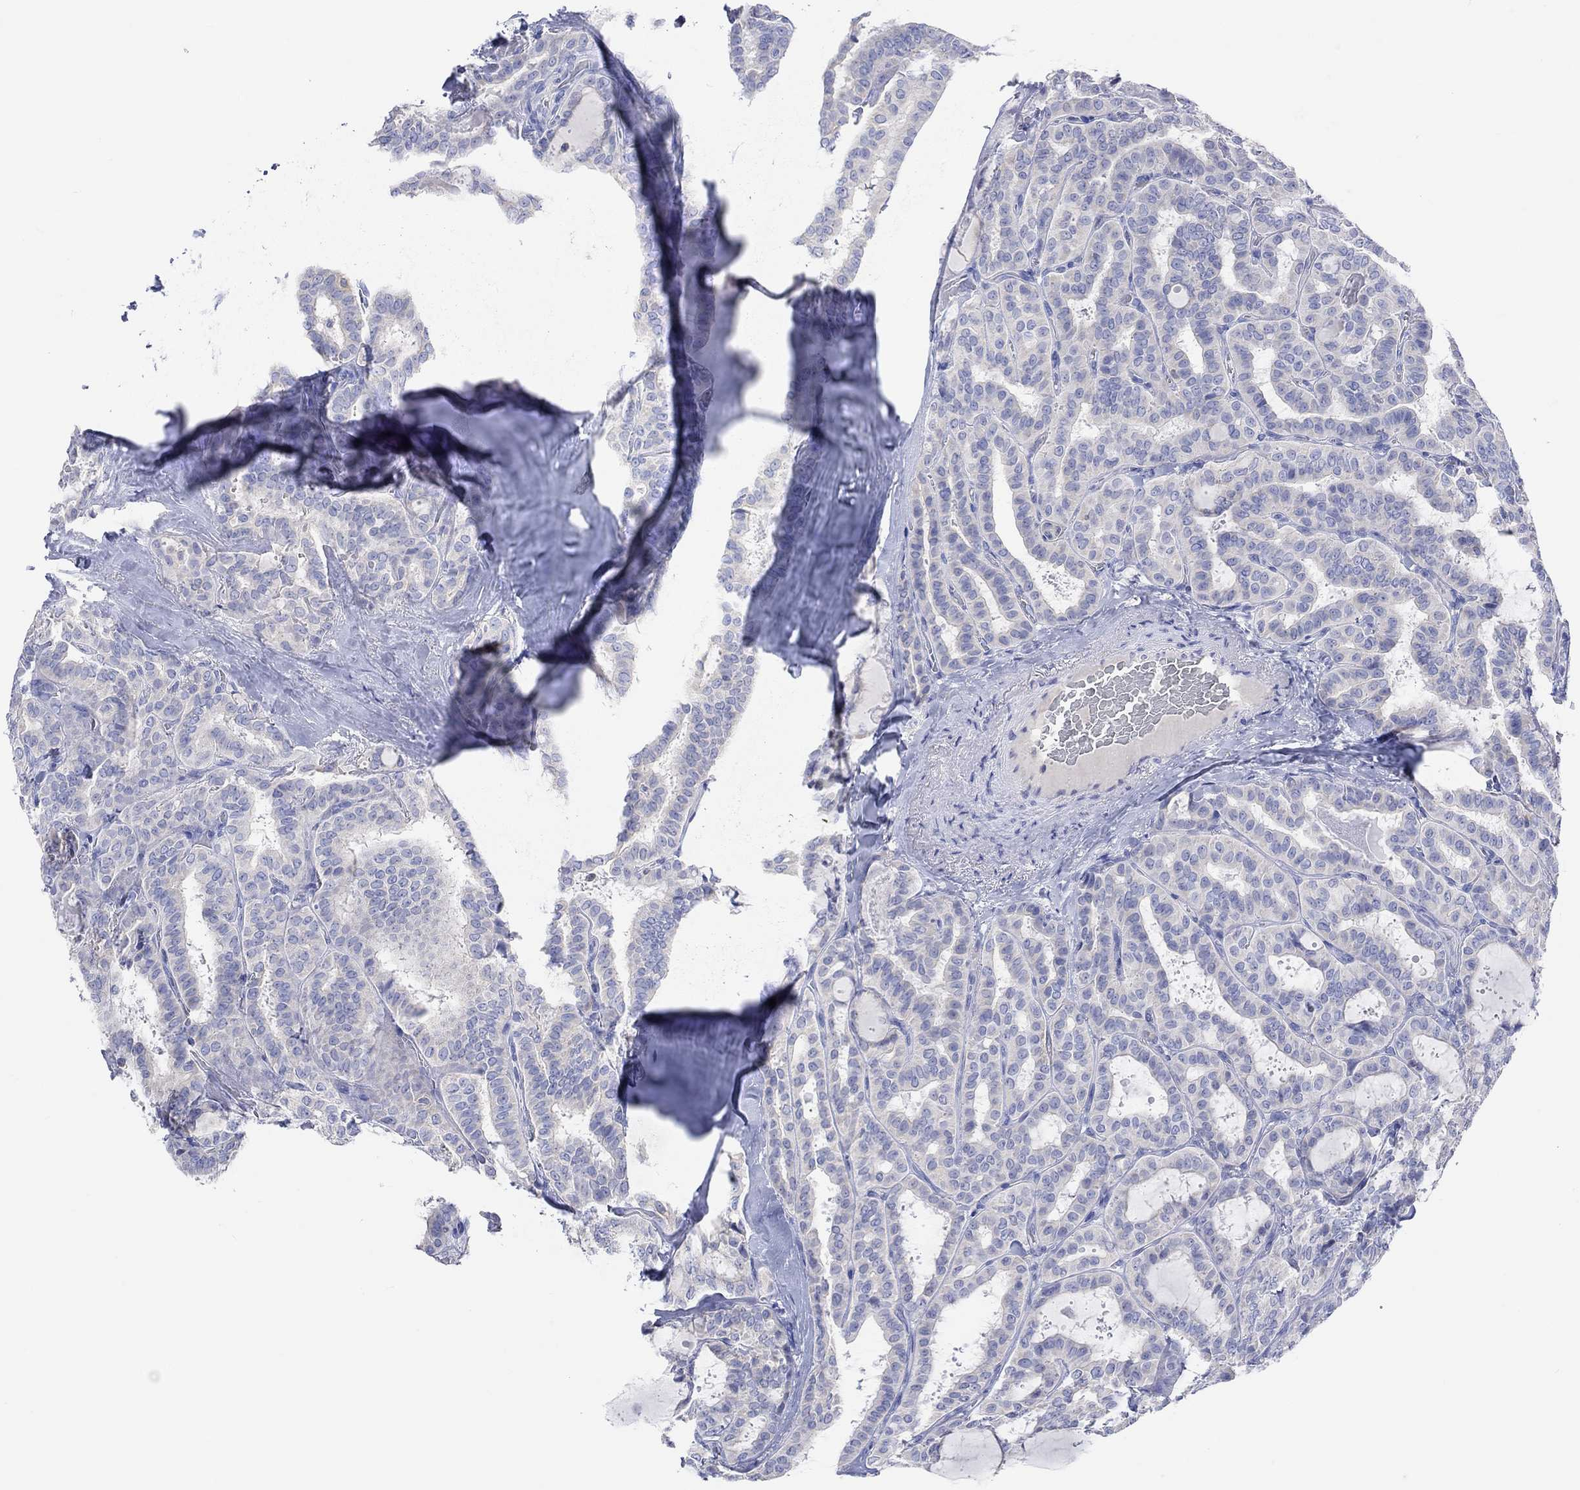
{"staining": {"intensity": "negative", "quantity": "none", "location": "none"}, "tissue": "thyroid cancer", "cell_type": "Tumor cells", "image_type": "cancer", "snomed": [{"axis": "morphology", "description": "Papillary adenocarcinoma, NOS"}, {"axis": "topography", "description": "Thyroid gland"}], "caption": "The micrograph displays no significant expression in tumor cells of papillary adenocarcinoma (thyroid).", "gene": "GCM1", "patient": {"sex": "female", "age": 39}}